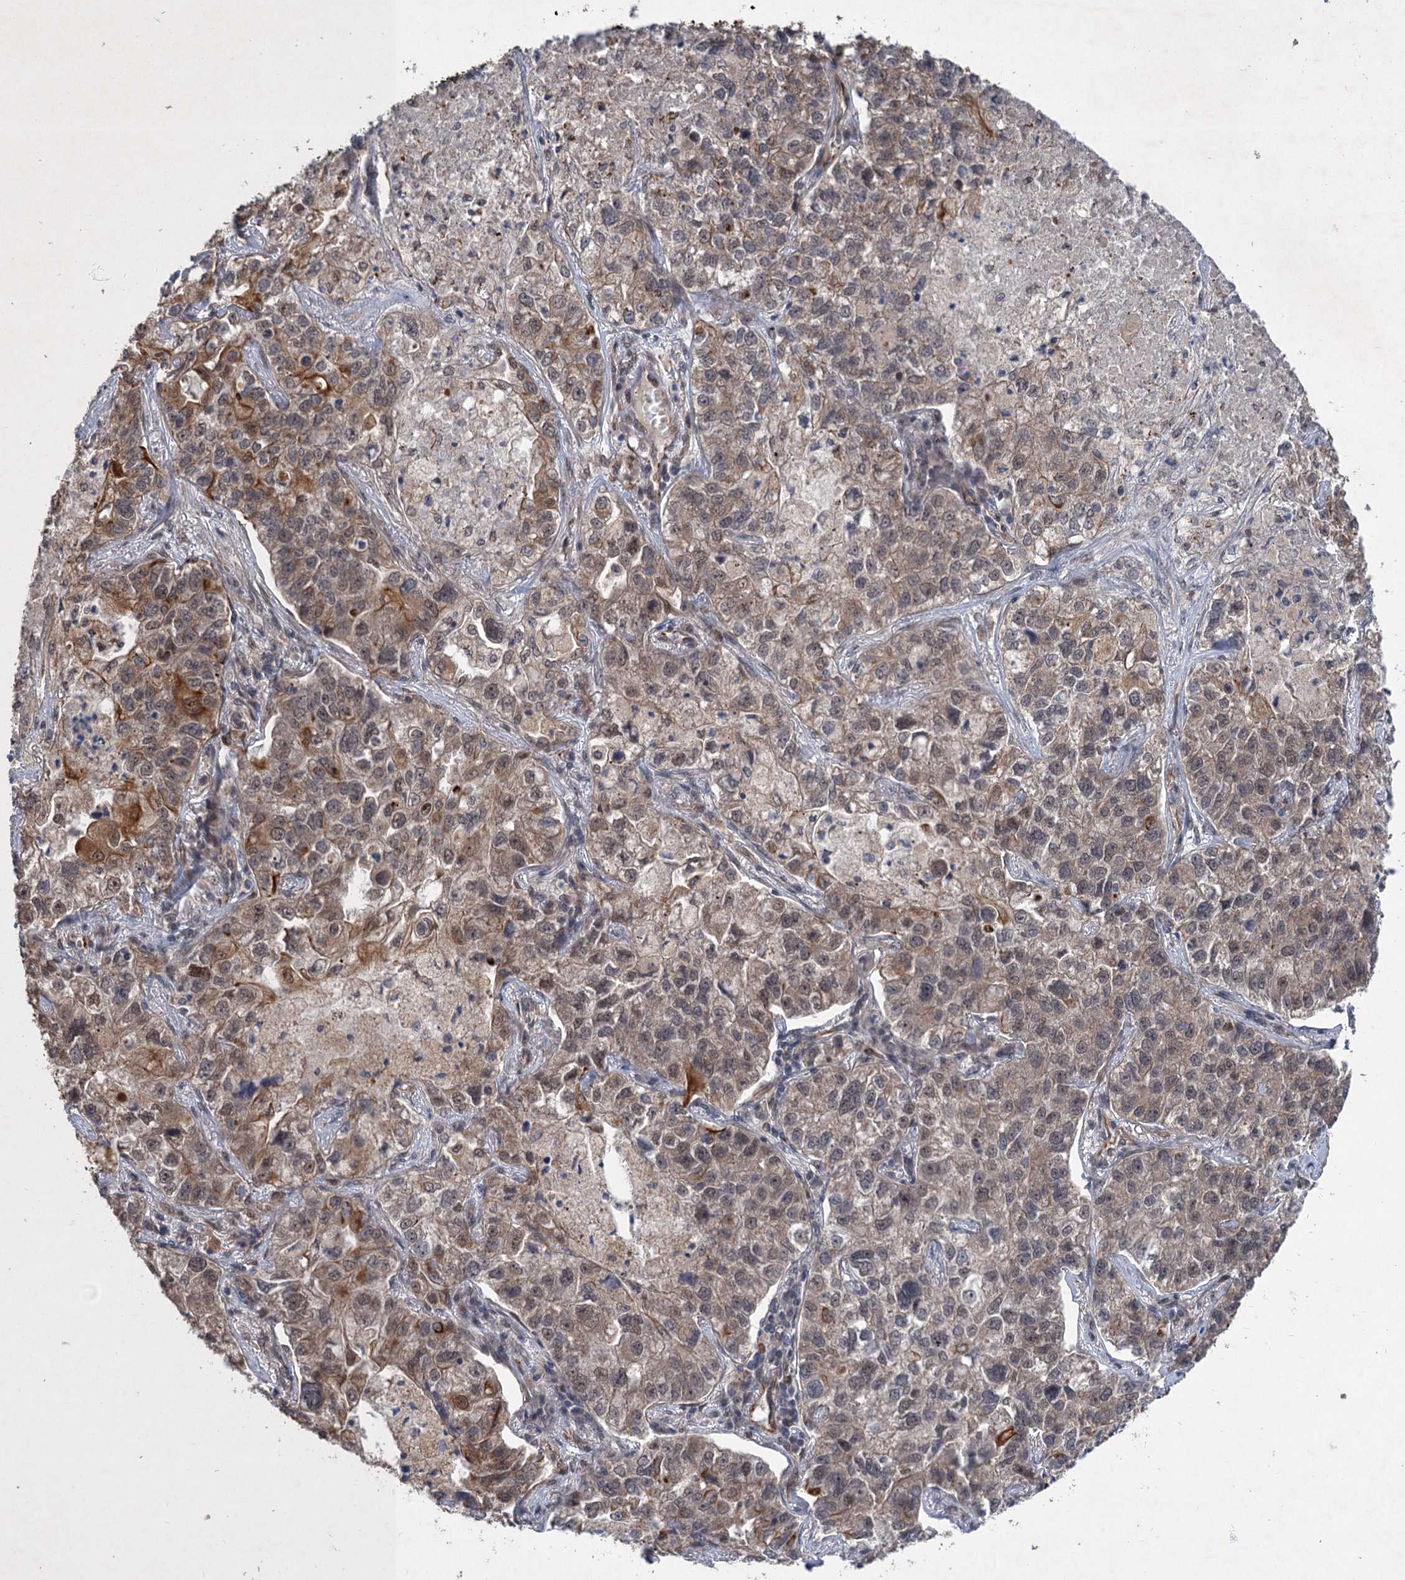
{"staining": {"intensity": "moderate", "quantity": "<25%", "location": "cytoplasmic/membranous"}, "tissue": "lung cancer", "cell_type": "Tumor cells", "image_type": "cancer", "snomed": [{"axis": "morphology", "description": "Adenocarcinoma, NOS"}, {"axis": "topography", "description": "Lung"}], "caption": "Protein expression analysis of human adenocarcinoma (lung) reveals moderate cytoplasmic/membranous expression in about <25% of tumor cells. Nuclei are stained in blue.", "gene": "TTC31", "patient": {"sex": "male", "age": 49}}